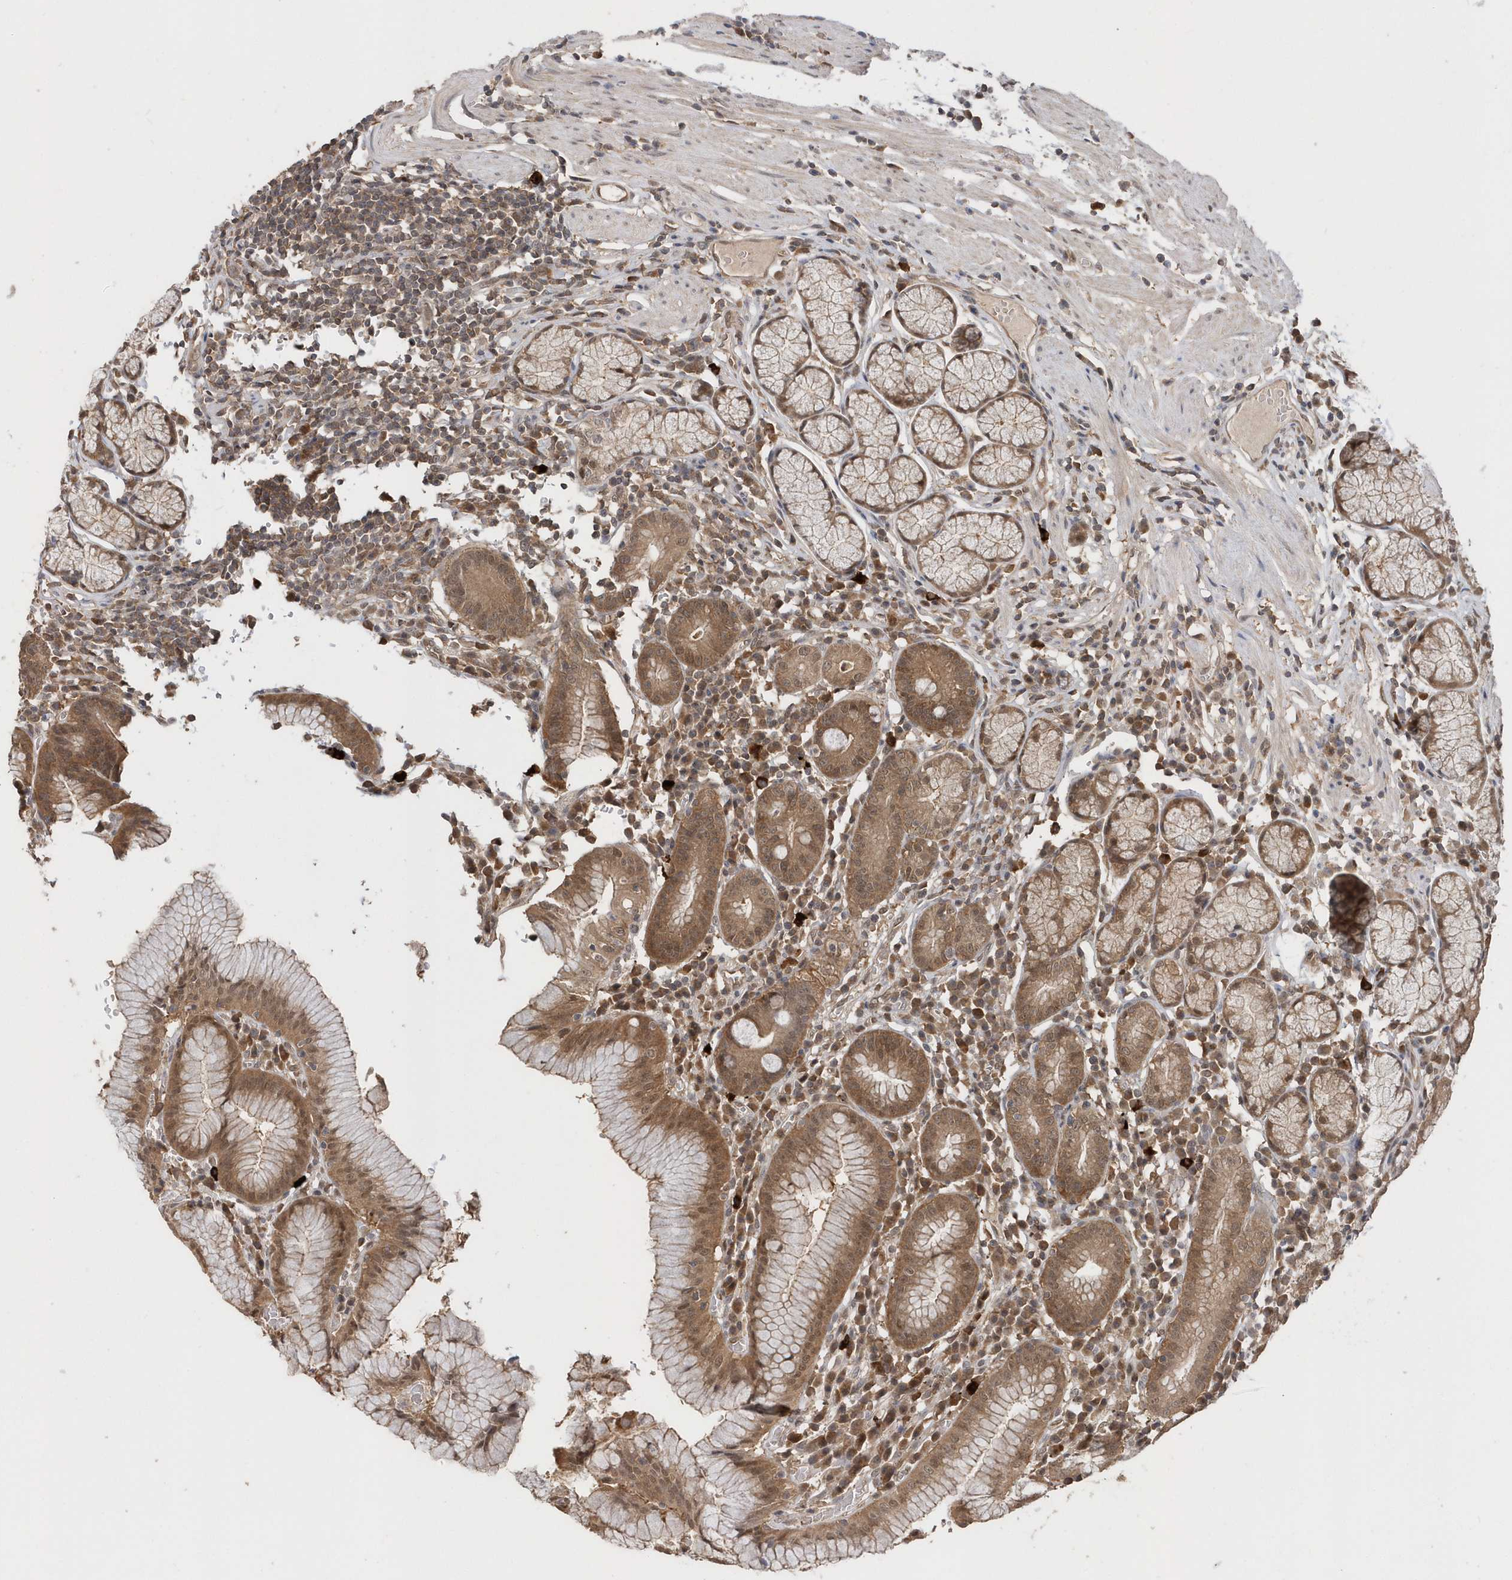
{"staining": {"intensity": "moderate", "quantity": ">75%", "location": "cytoplasmic/membranous"}, "tissue": "stomach", "cell_type": "Glandular cells", "image_type": "normal", "snomed": [{"axis": "morphology", "description": "Normal tissue, NOS"}, {"axis": "topography", "description": "Stomach"}], "caption": "Glandular cells show moderate cytoplasmic/membranous positivity in about >75% of cells in normal stomach. Ihc stains the protein in brown and the nuclei are stained blue.", "gene": "RPEL1", "patient": {"sex": "male", "age": 55}}